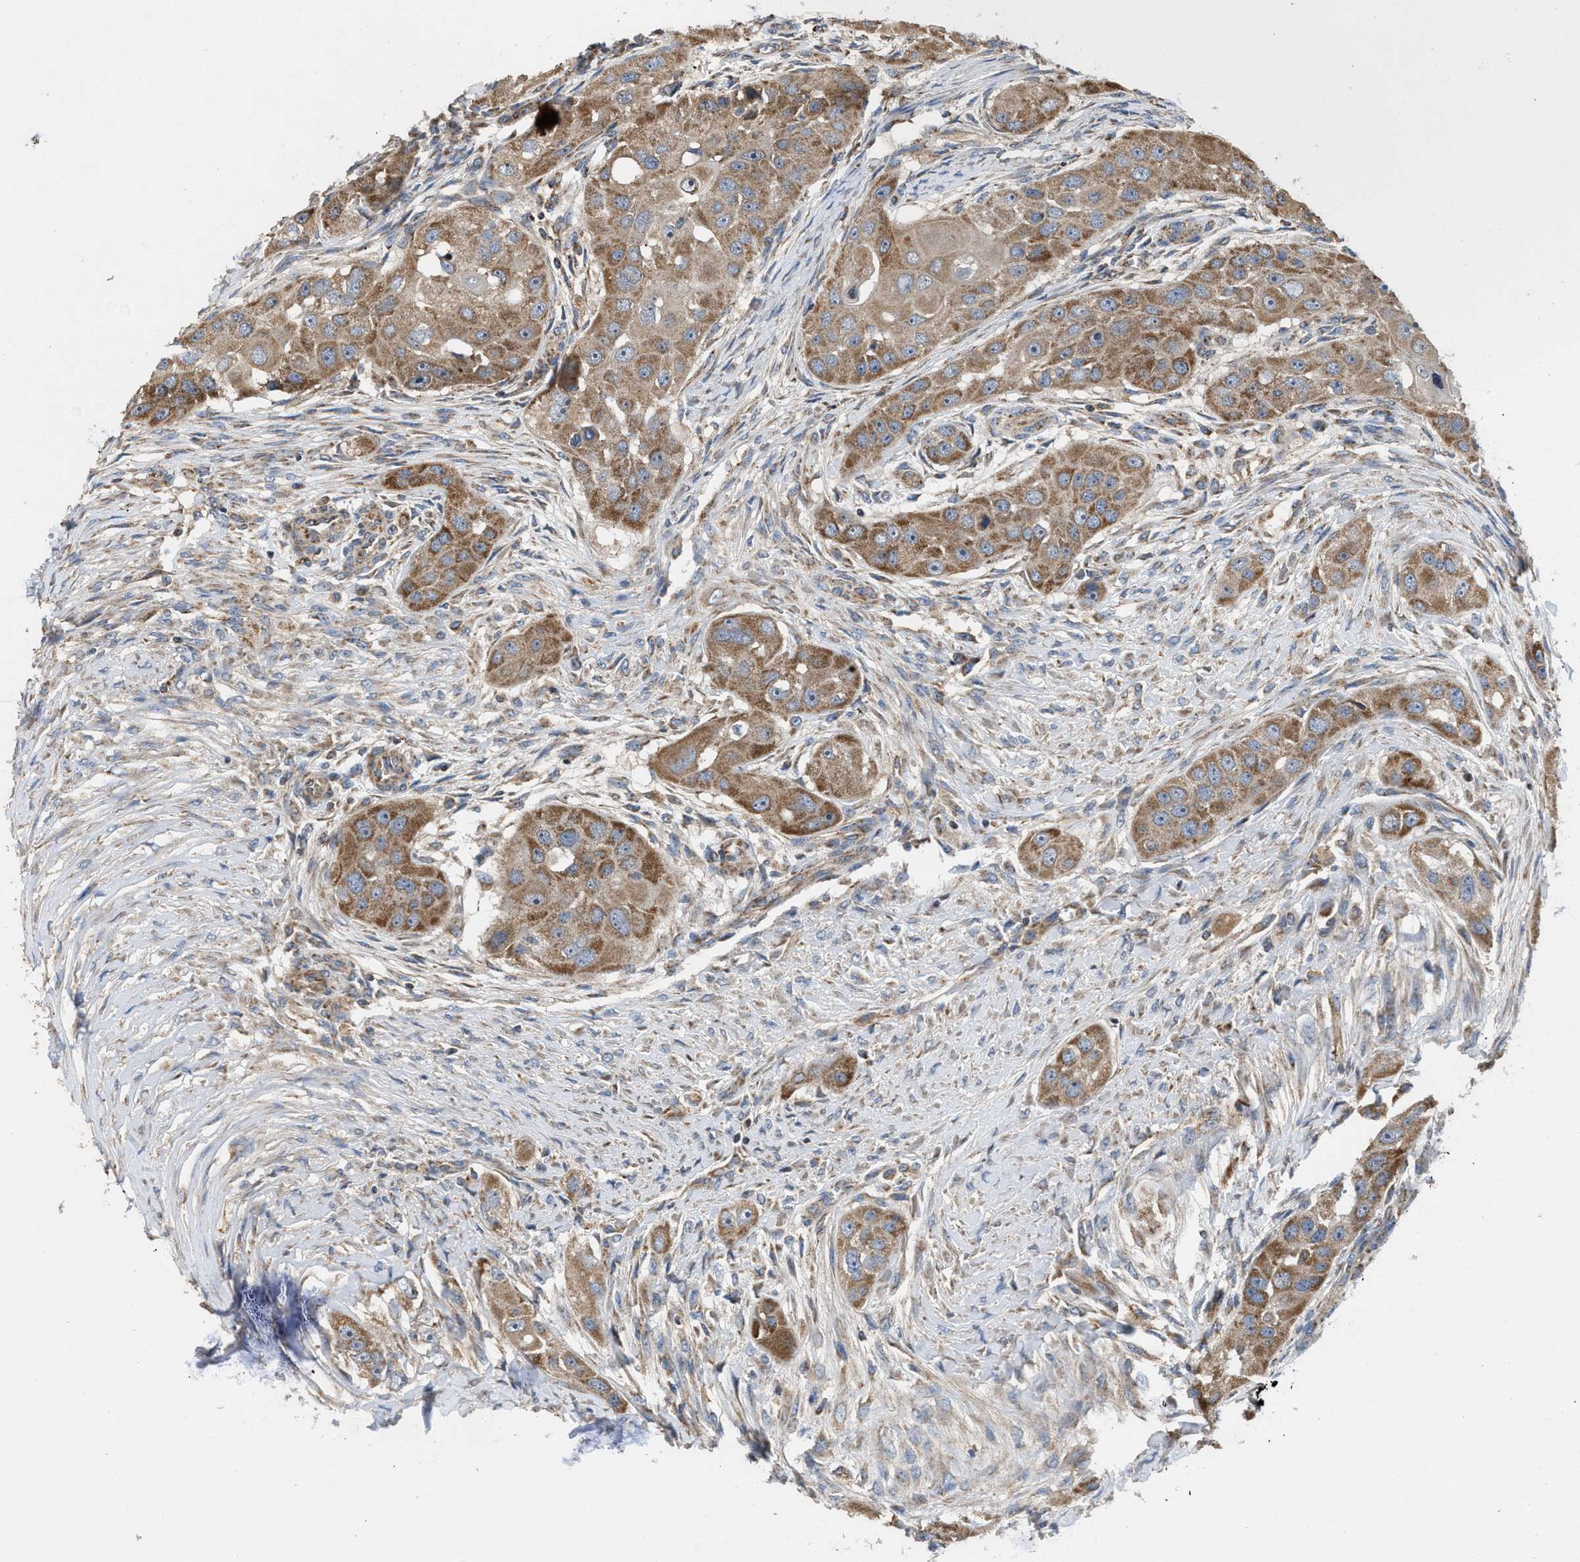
{"staining": {"intensity": "moderate", "quantity": ">75%", "location": "cytoplasmic/membranous"}, "tissue": "head and neck cancer", "cell_type": "Tumor cells", "image_type": "cancer", "snomed": [{"axis": "morphology", "description": "Normal tissue, NOS"}, {"axis": "morphology", "description": "Squamous cell carcinoma, NOS"}, {"axis": "topography", "description": "Skeletal muscle"}, {"axis": "topography", "description": "Head-Neck"}], "caption": "A medium amount of moderate cytoplasmic/membranous positivity is seen in about >75% of tumor cells in head and neck squamous cell carcinoma tissue.", "gene": "TACO1", "patient": {"sex": "male", "age": 51}}